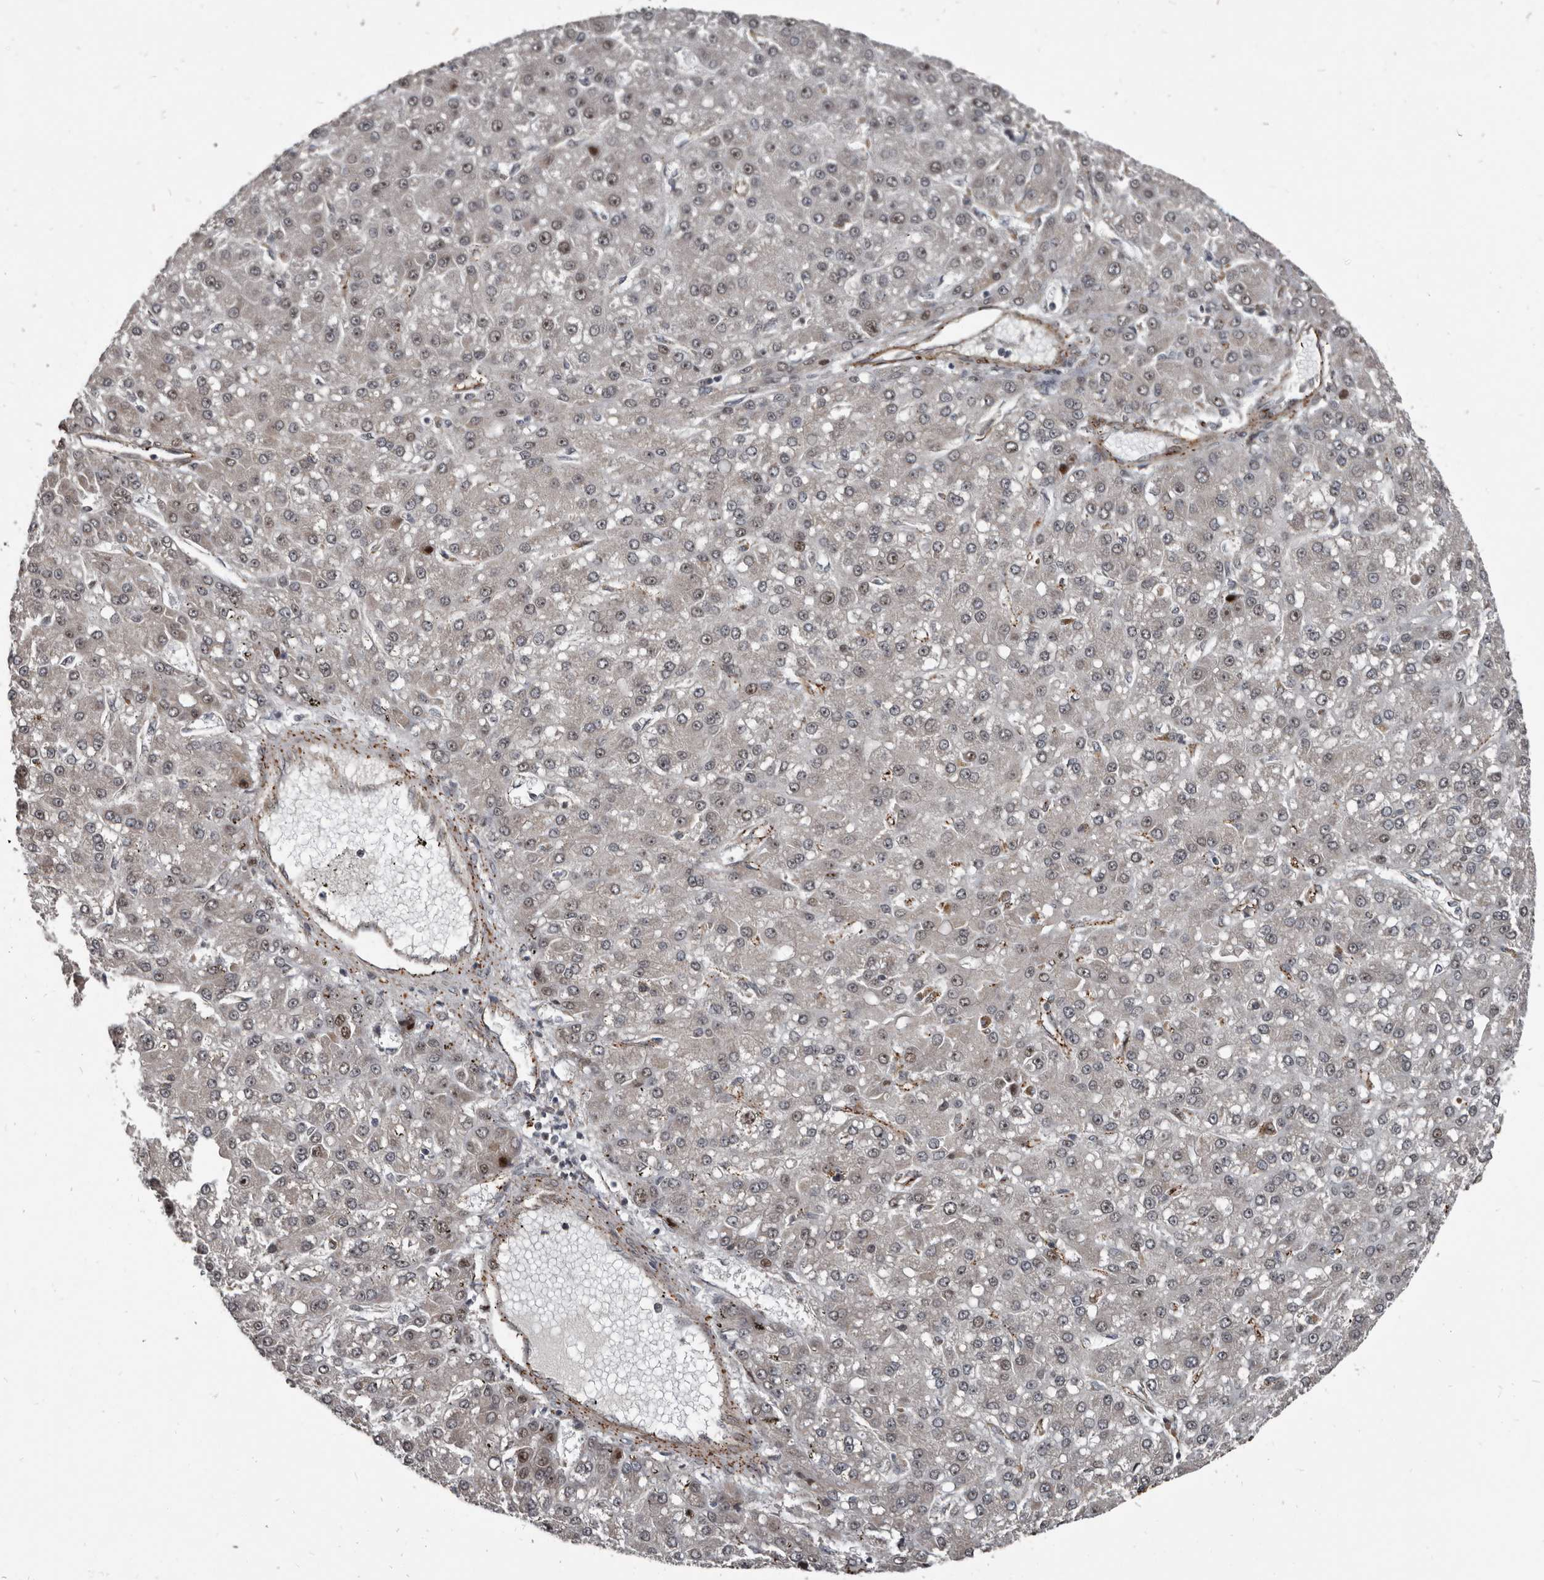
{"staining": {"intensity": "weak", "quantity": "25%-75%", "location": "nuclear"}, "tissue": "liver cancer", "cell_type": "Tumor cells", "image_type": "cancer", "snomed": [{"axis": "morphology", "description": "Carcinoma, Hepatocellular, NOS"}, {"axis": "topography", "description": "Liver"}], "caption": "Immunohistochemistry of liver hepatocellular carcinoma exhibits low levels of weak nuclear staining in about 25%-75% of tumor cells.", "gene": "CHD1L", "patient": {"sex": "male", "age": 67}}